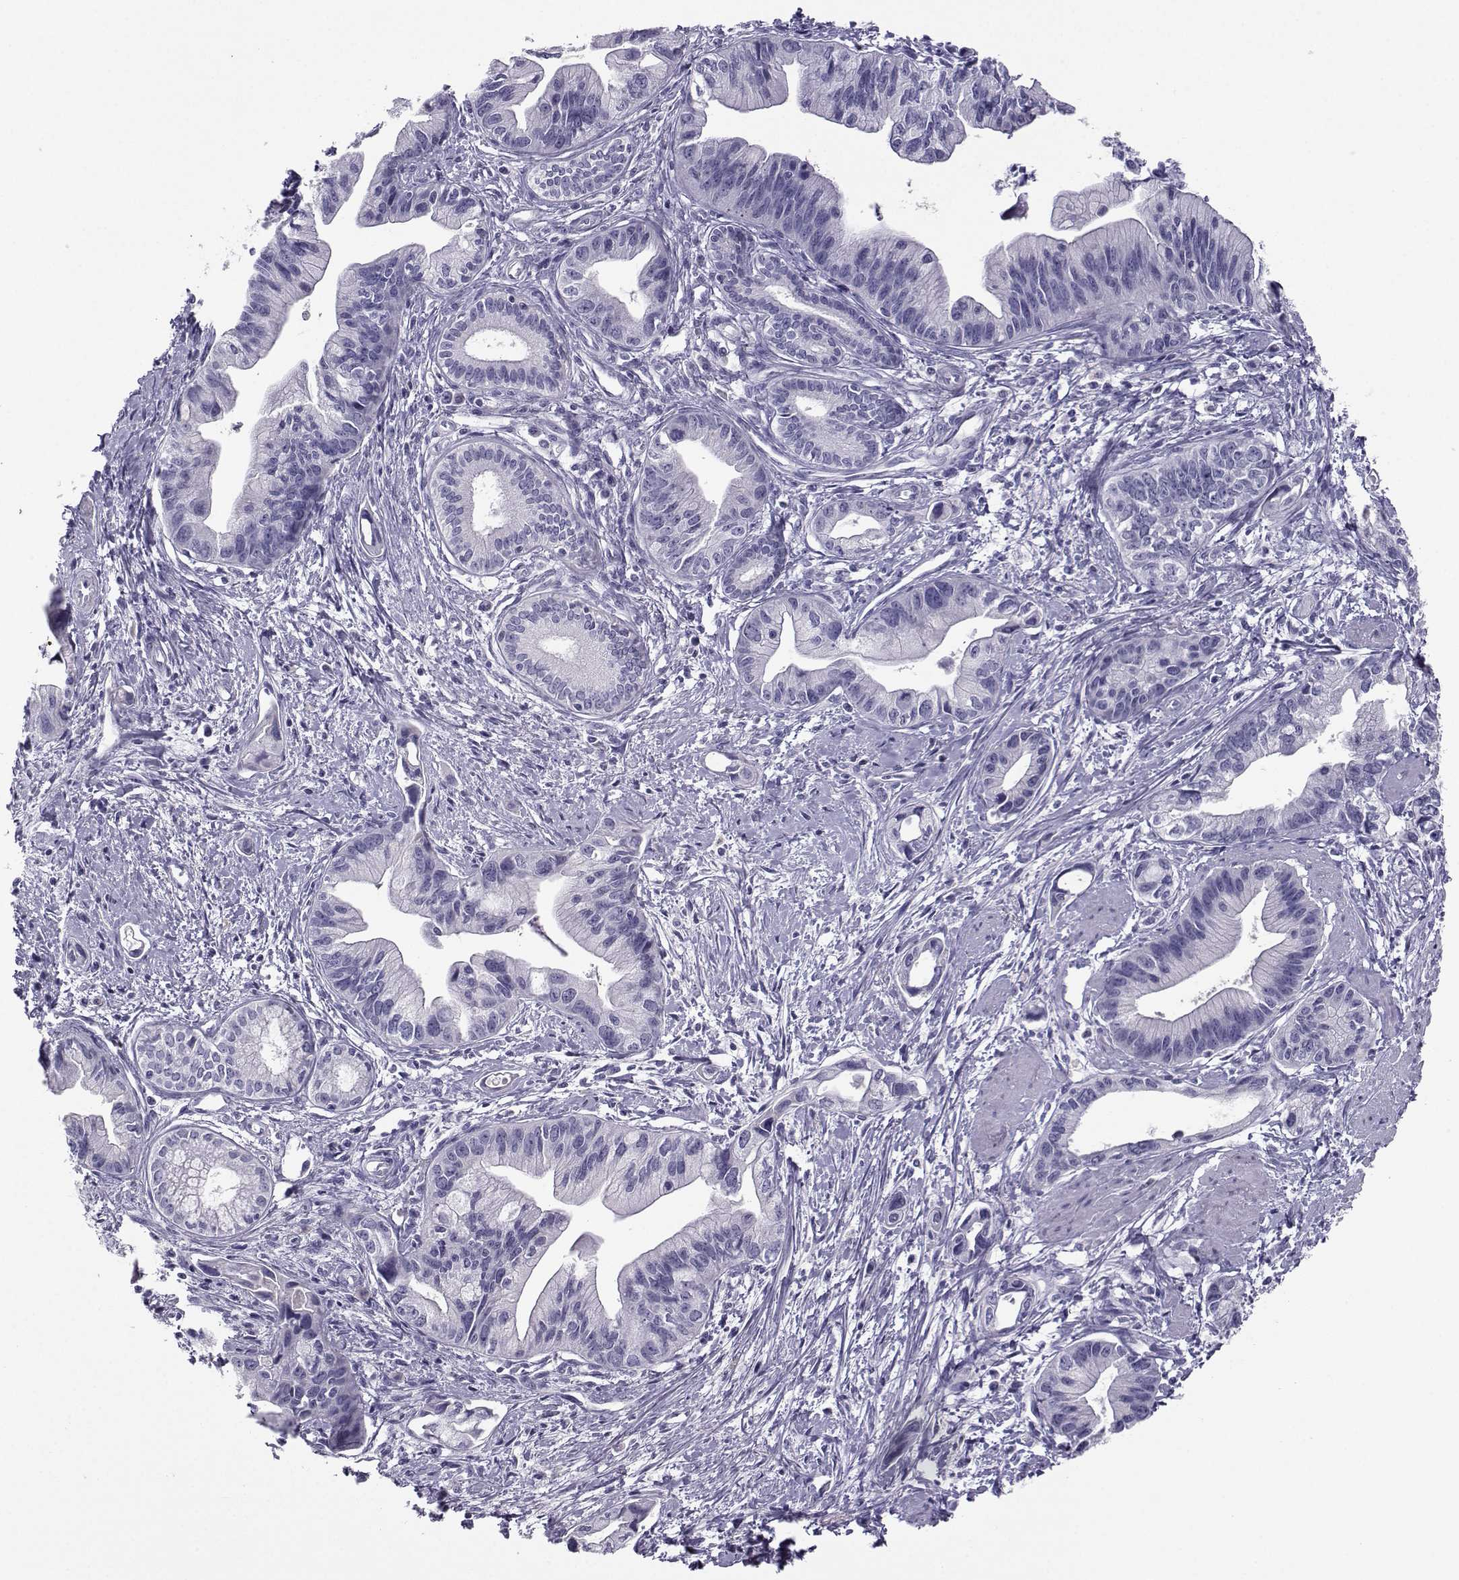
{"staining": {"intensity": "negative", "quantity": "none", "location": "none"}, "tissue": "pancreatic cancer", "cell_type": "Tumor cells", "image_type": "cancer", "snomed": [{"axis": "morphology", "description": "Adenocarcinoma, NOS"}, {"axis": "topography", "description": "Pancreas"}], "caption": "DAB (3,3'-diaminobenzidine) immunohistochemical staining of human adenocarcinoma (pancreatic) displays no significant positivity in tumor cells.", "gene": "ARMC2", "patient": {"sex": "female", "age": 61}}